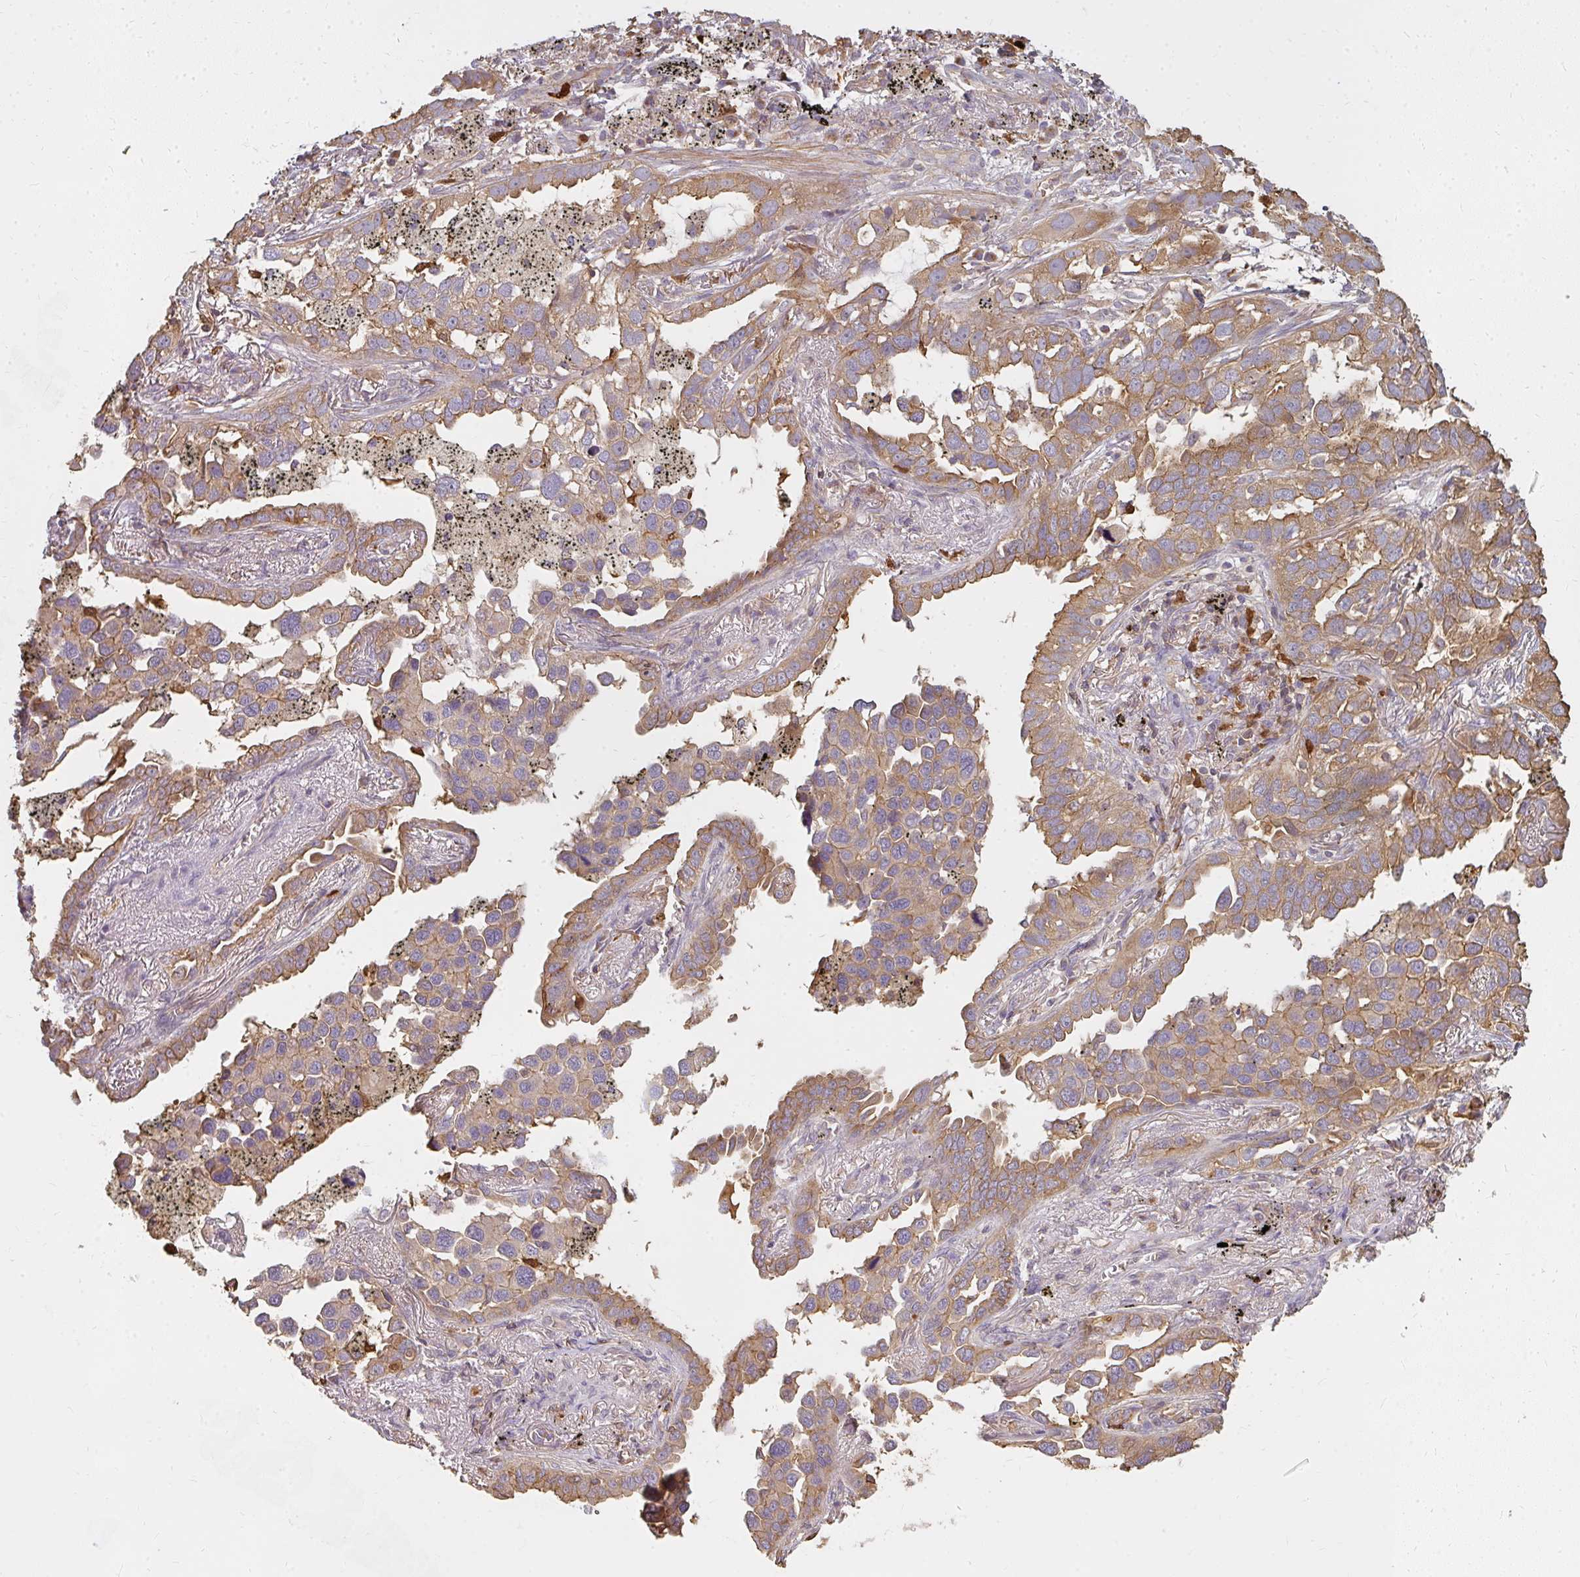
{"staining": {"intensity": "moderate", "quantity": ">75%", "location": "cytoplasmic/membranous"}, "tissue": "lung cancer", "cell_type": "Tumor cells", "image_type": "cancer", "snomed": [{"axis": "morphology", "description": "Adenocarcinoma, NOS"}, {"axis": "topography", "description": "Lung"}], "caption": "Lung cancer stained for a protein demonstrates moderate cytoplasmic/membranous positivity in tumor cells.", "gene": "CNTRL", "patient": {"sex": "male", "age": 67}}